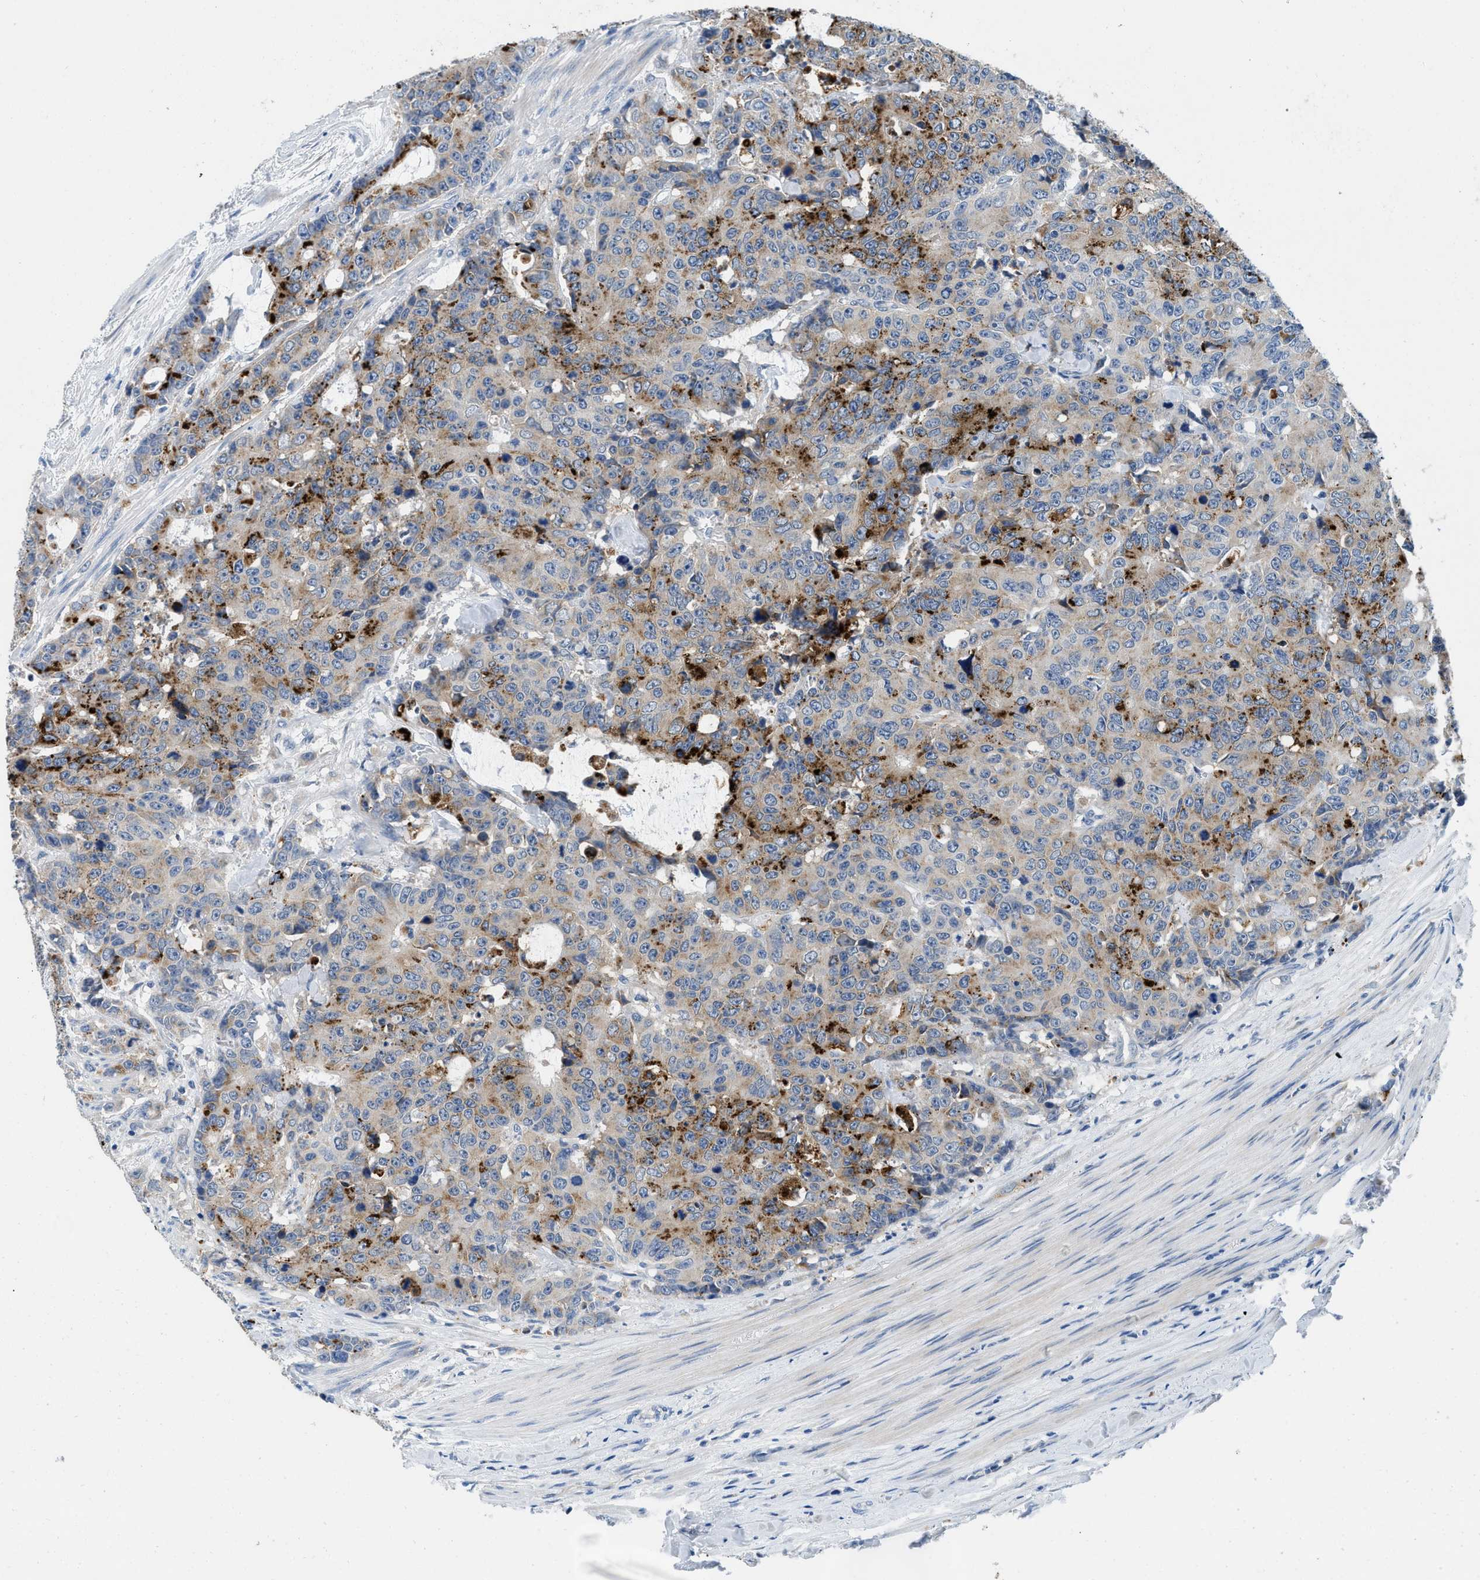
{"staining": {"intensity": "moderate", "quantity": "25%-75%", "location": "cytoplasmic/membranous"}, "tissue": "colorectal cancer", "cell_type": "Tumor cells", "image_type": "cancer", "snomed": [{"axis": "morphology", "description": "Adenocarcinoma, NOS"}, {"axis": "topography", "description": "Colon"}], "caption": "Immunohistochemistry image of neoplastic tissue: adenocarcinoma (colorectal) stained using IHC exhibits medium levels of moderate protein expression localized specifically in the cytoplasmic/membranous of tumor cells, appearing as a cytoplasmic/membranous brown color.", "gene": "TSPAN3", "patient": {"sex": "female", "age": 86}}